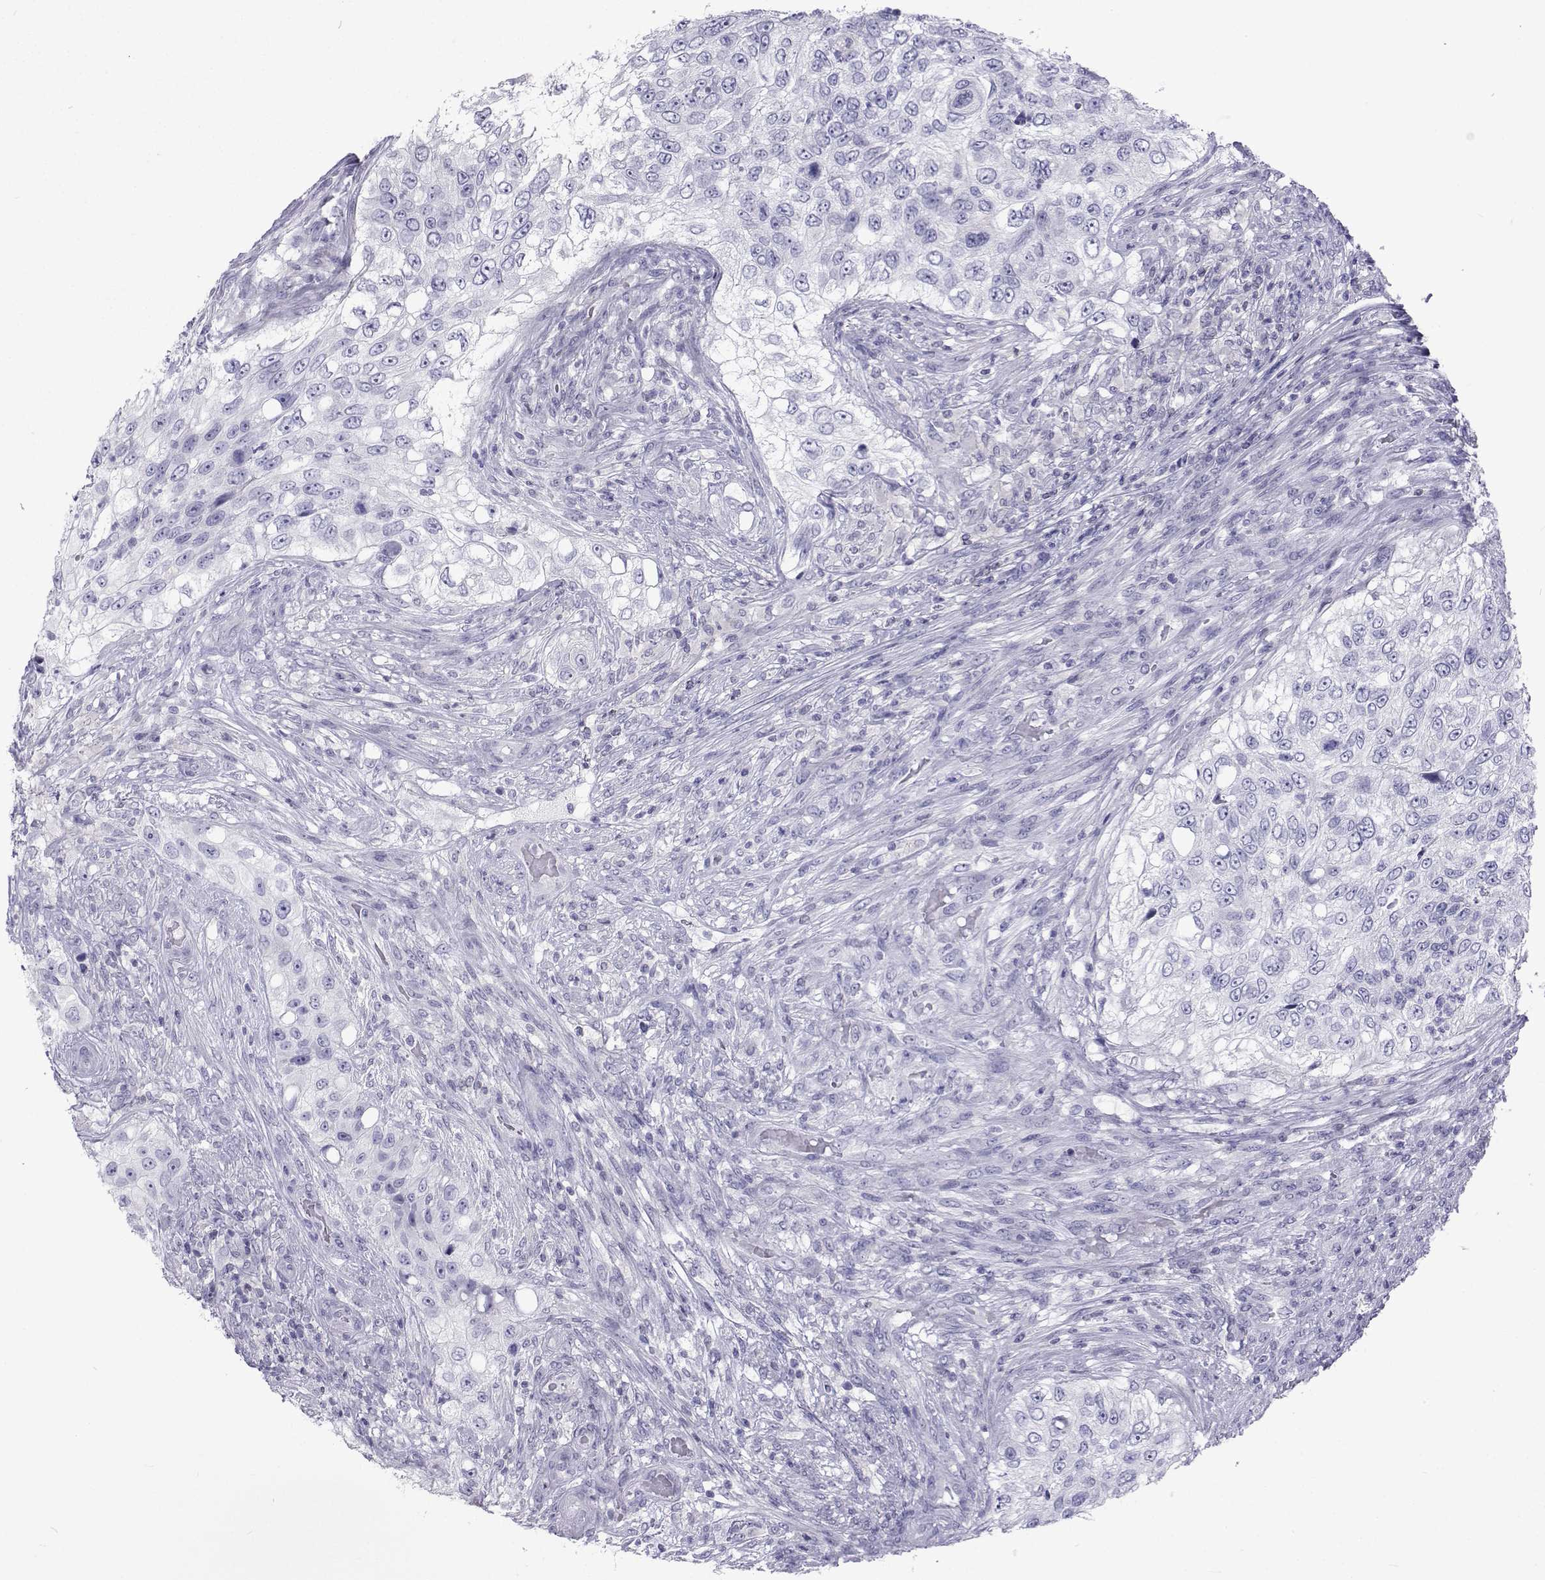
{"staining": {"intensity": "negative", "quantity": "none", "location": "none"}, "tissue": "urothelial cancer", "cell_type": "Tumor cells", "image_type": "cancer", "snomed": [{"axis": "morphology", "description": "Urothelial carcinoma, High grade"}, {"axis": "topography", "description": "Urinary bladder"}], "caption": "IHC of human urothelial carcinoma (high-grade) shows no expression in tumor cells. (DAB immunohistochemistry (IHC), high magnification).", "gene": "GALM", "patient": {"sex": "female", "age": 60}}